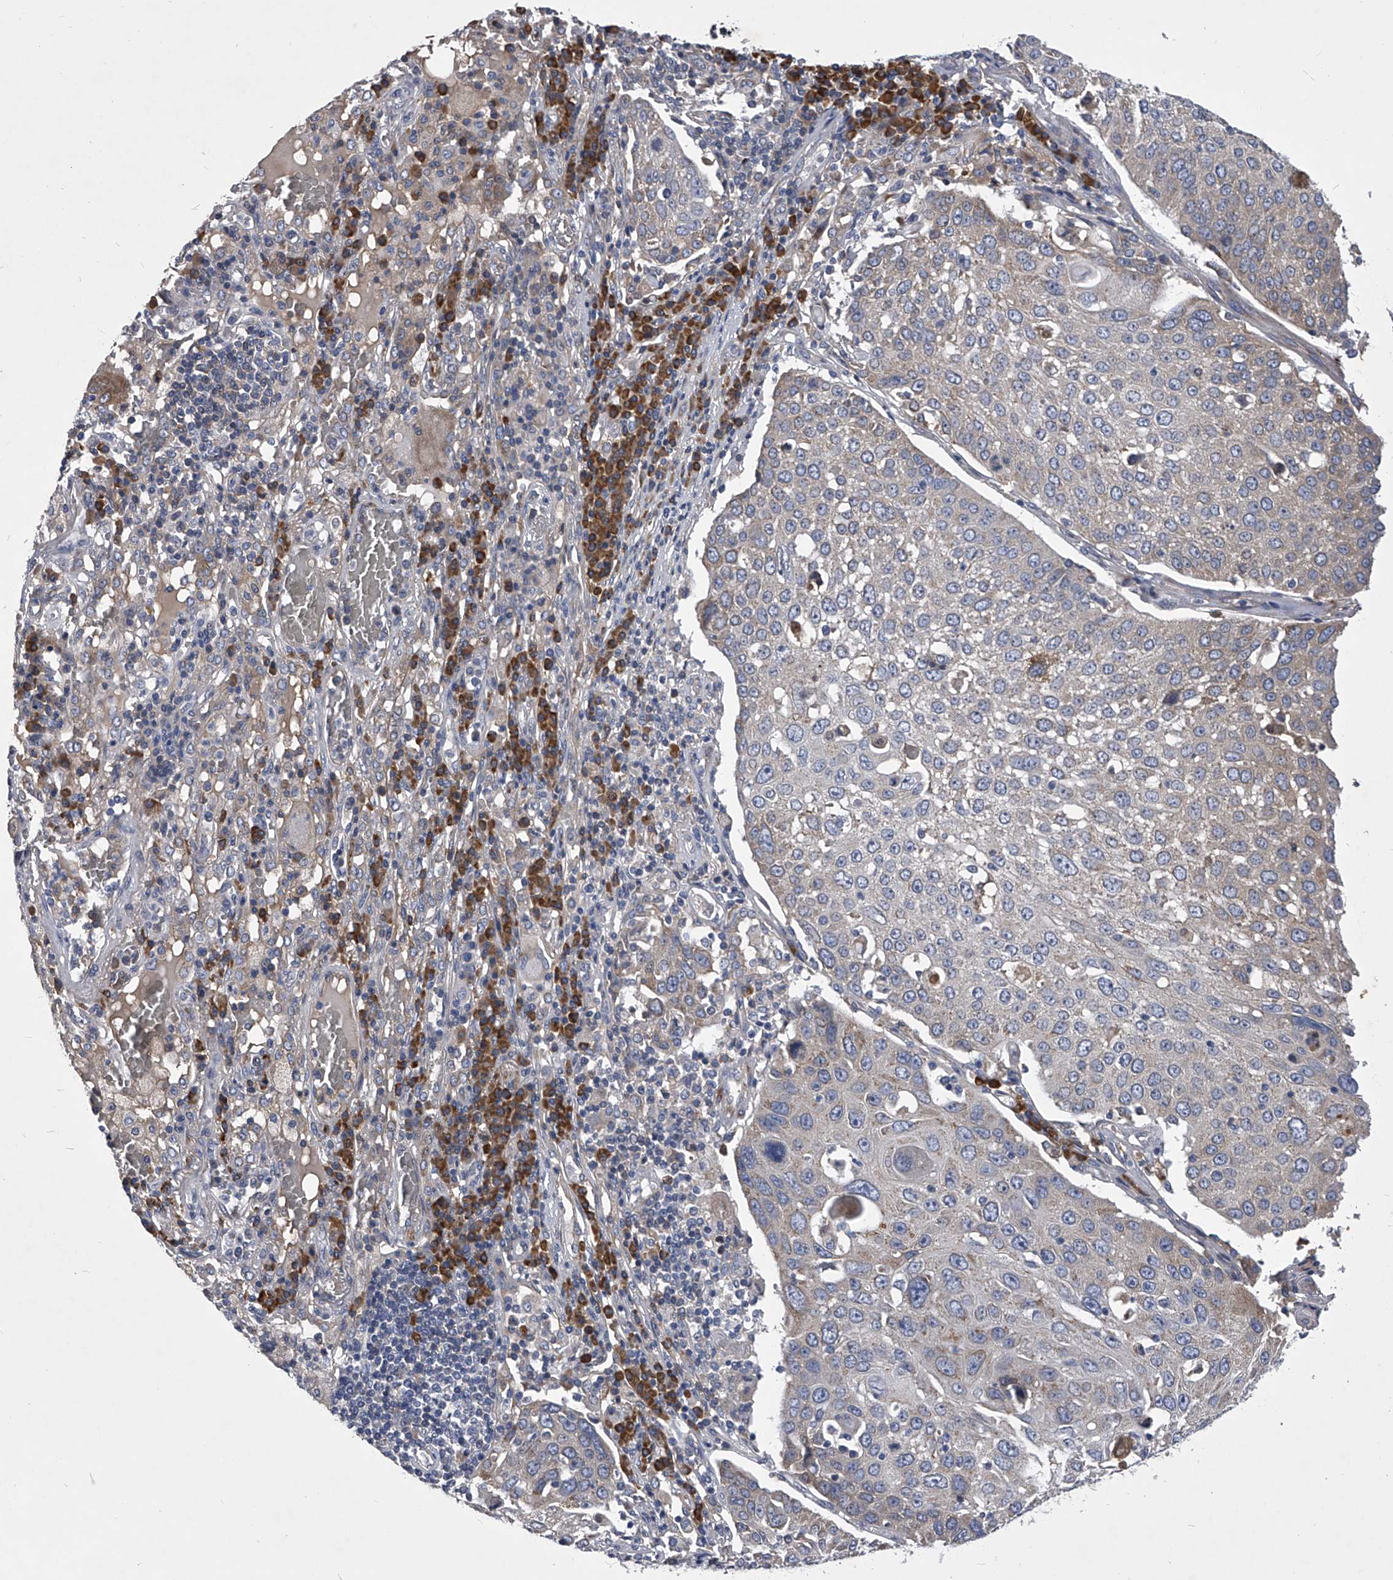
{"staining": {"intensity": "negative", "quantity": "none", "location": "none"}, "tissue": "lung cancer", "cell_type": "Tumor cells", "image_type": "cancer", "snomed": [{"axis": "morphology", "description": "Squamous cell carcinoma, NOS"}, {"axis": "topography", "description": "Lung"}], "caption": "There is no significant expression in tumor cells of lung cancer (squamous cell carcinoma).", "gene": "CCR4", "patient": {"sex": "male", "age": 65}}